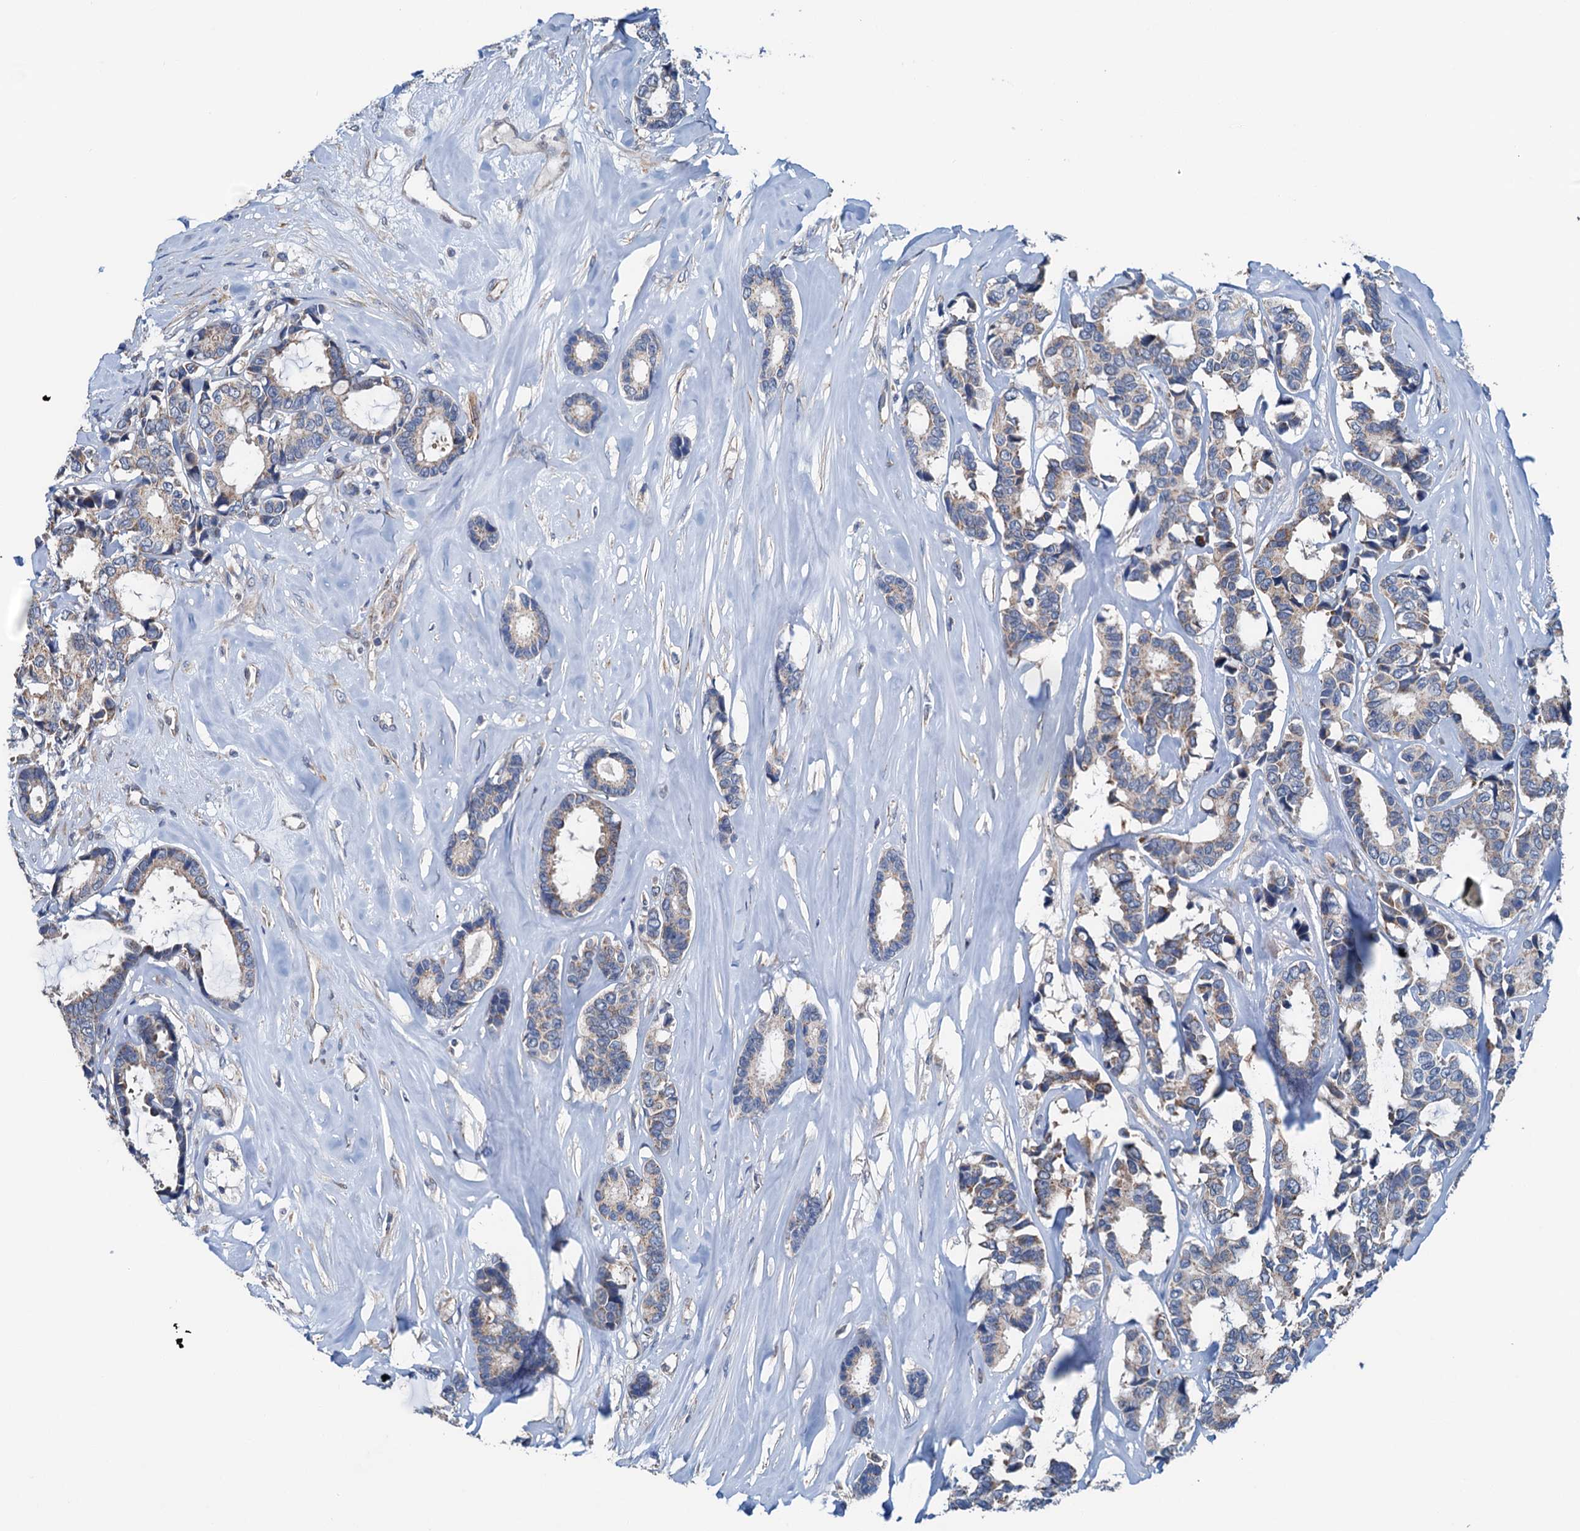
{"staining": {"intensity": "weak", "quantity": "25%-75%", "location": "cytoplasmic/membranous"}, "tissue": "breast cancer", "cell_type": "Tumor cells", "image_type": "cancer", "snomed": [{"axis": "morphology", "description": "Duct carcinoma"}, {"axis": "topography", "description": "Breast"}], "caption": "DAB (3,3'-diaminobenzidine) immunohistochemical staining of human breast invasive ductal carcinoma exhibits weak cytoplasmic/membranous protein positivity in approximately 25%-75% of tumor cells.", "gene": "ELAC1", "patient": {"sex": "female", "age": 87}}